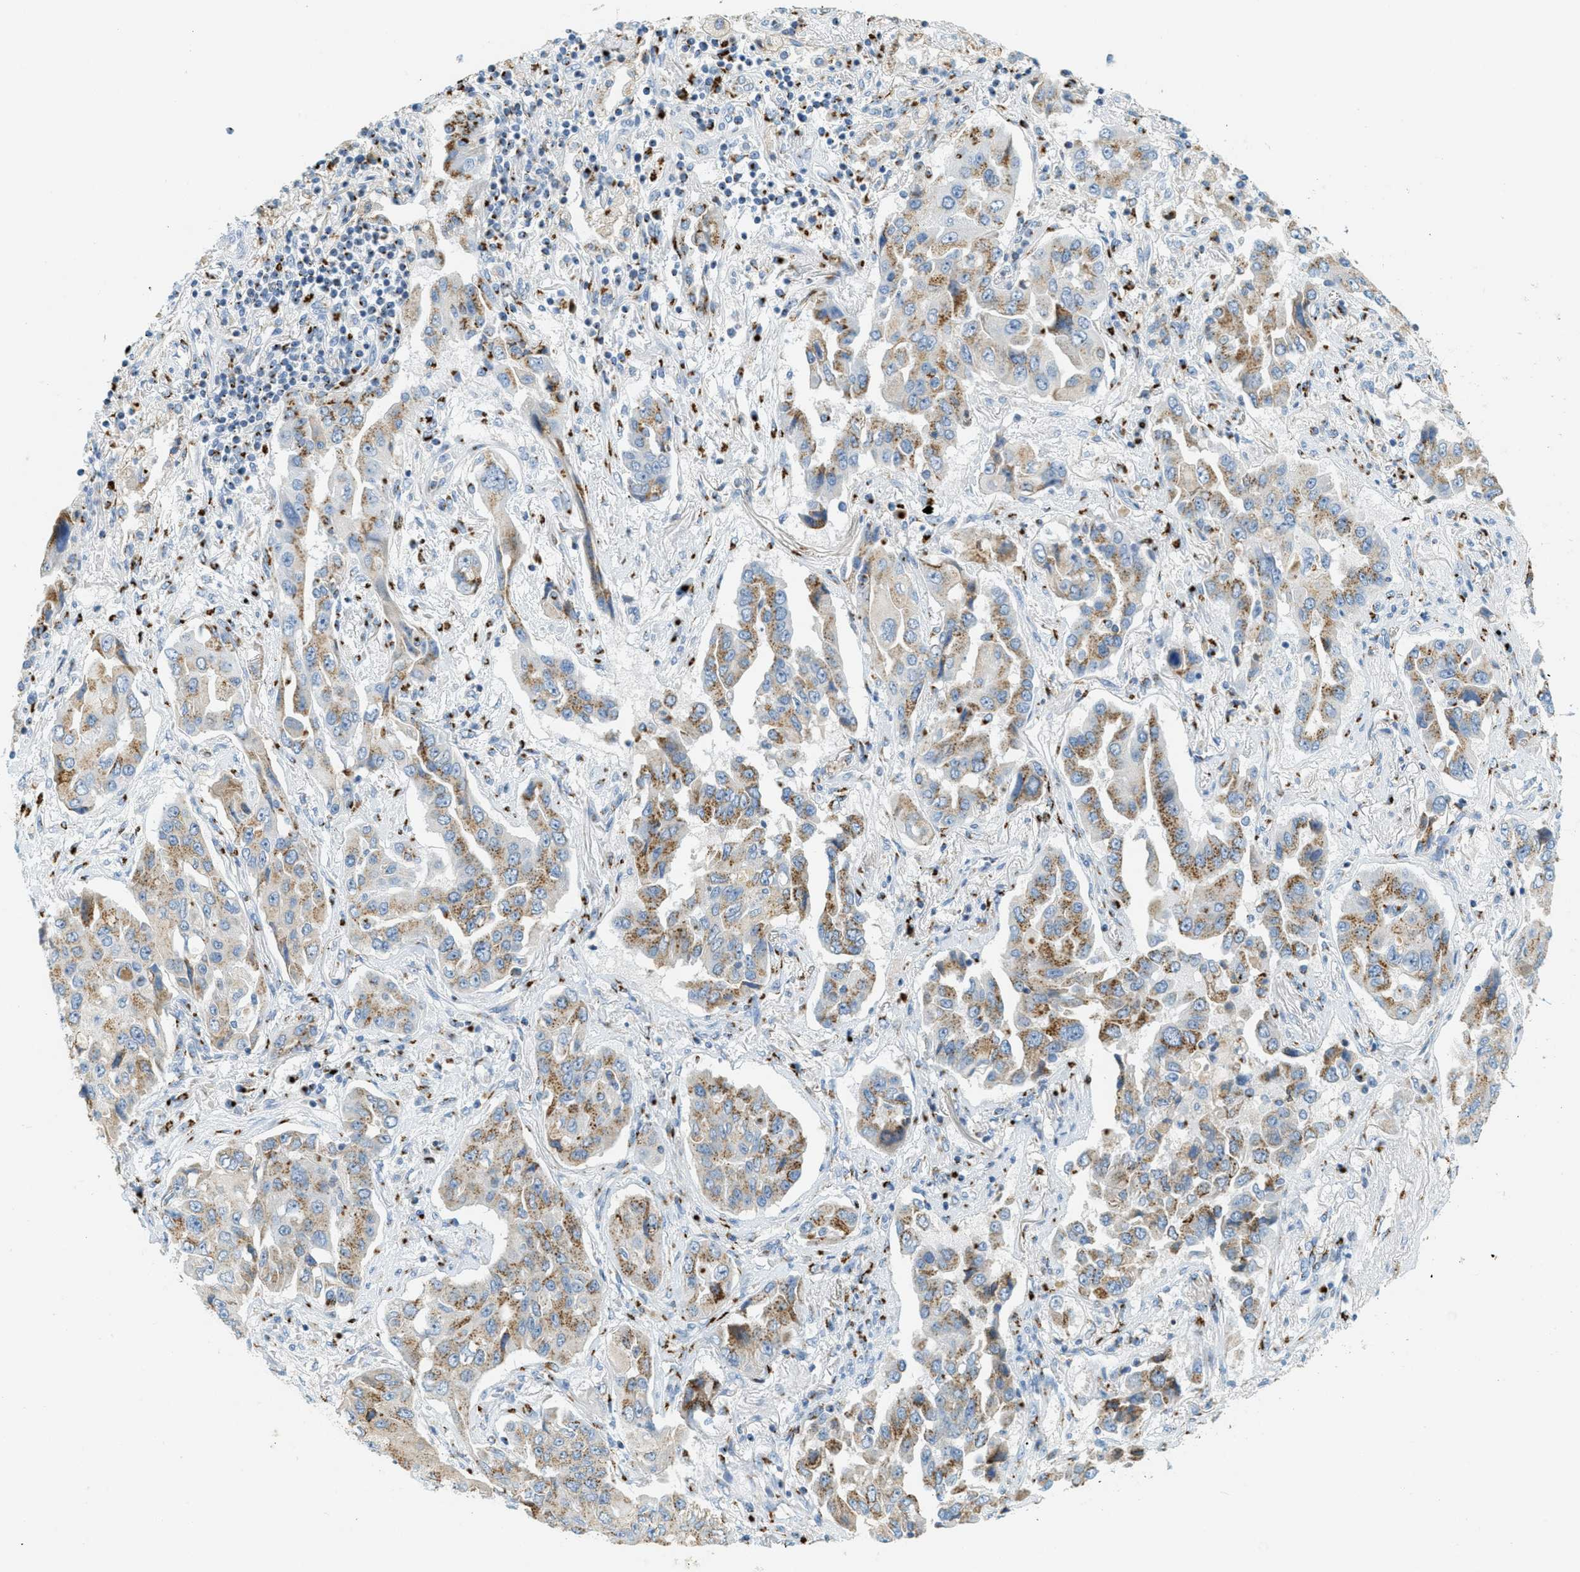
{"staining": {"intensity": "moderate", "quantity": ">75%", "location": "cytoplasmic/membranous"}, "tissue": "lung cancer", "cell_type": "Tumor cells", "image_type": "cancer", "snomed": [{"axis": "morphology", "description": "Adenocarcinoma, NOS"}, {"axis": "topography", "description": "Lung"}], "caption": "Lung cancer was stained to show a protein in brown. There is medium levels of moderate cytoplasmic/membranous staining in about >75% of tumor cells.", "gene": "ENTPD4", "patient": {"sex": "female", "age": 65}}